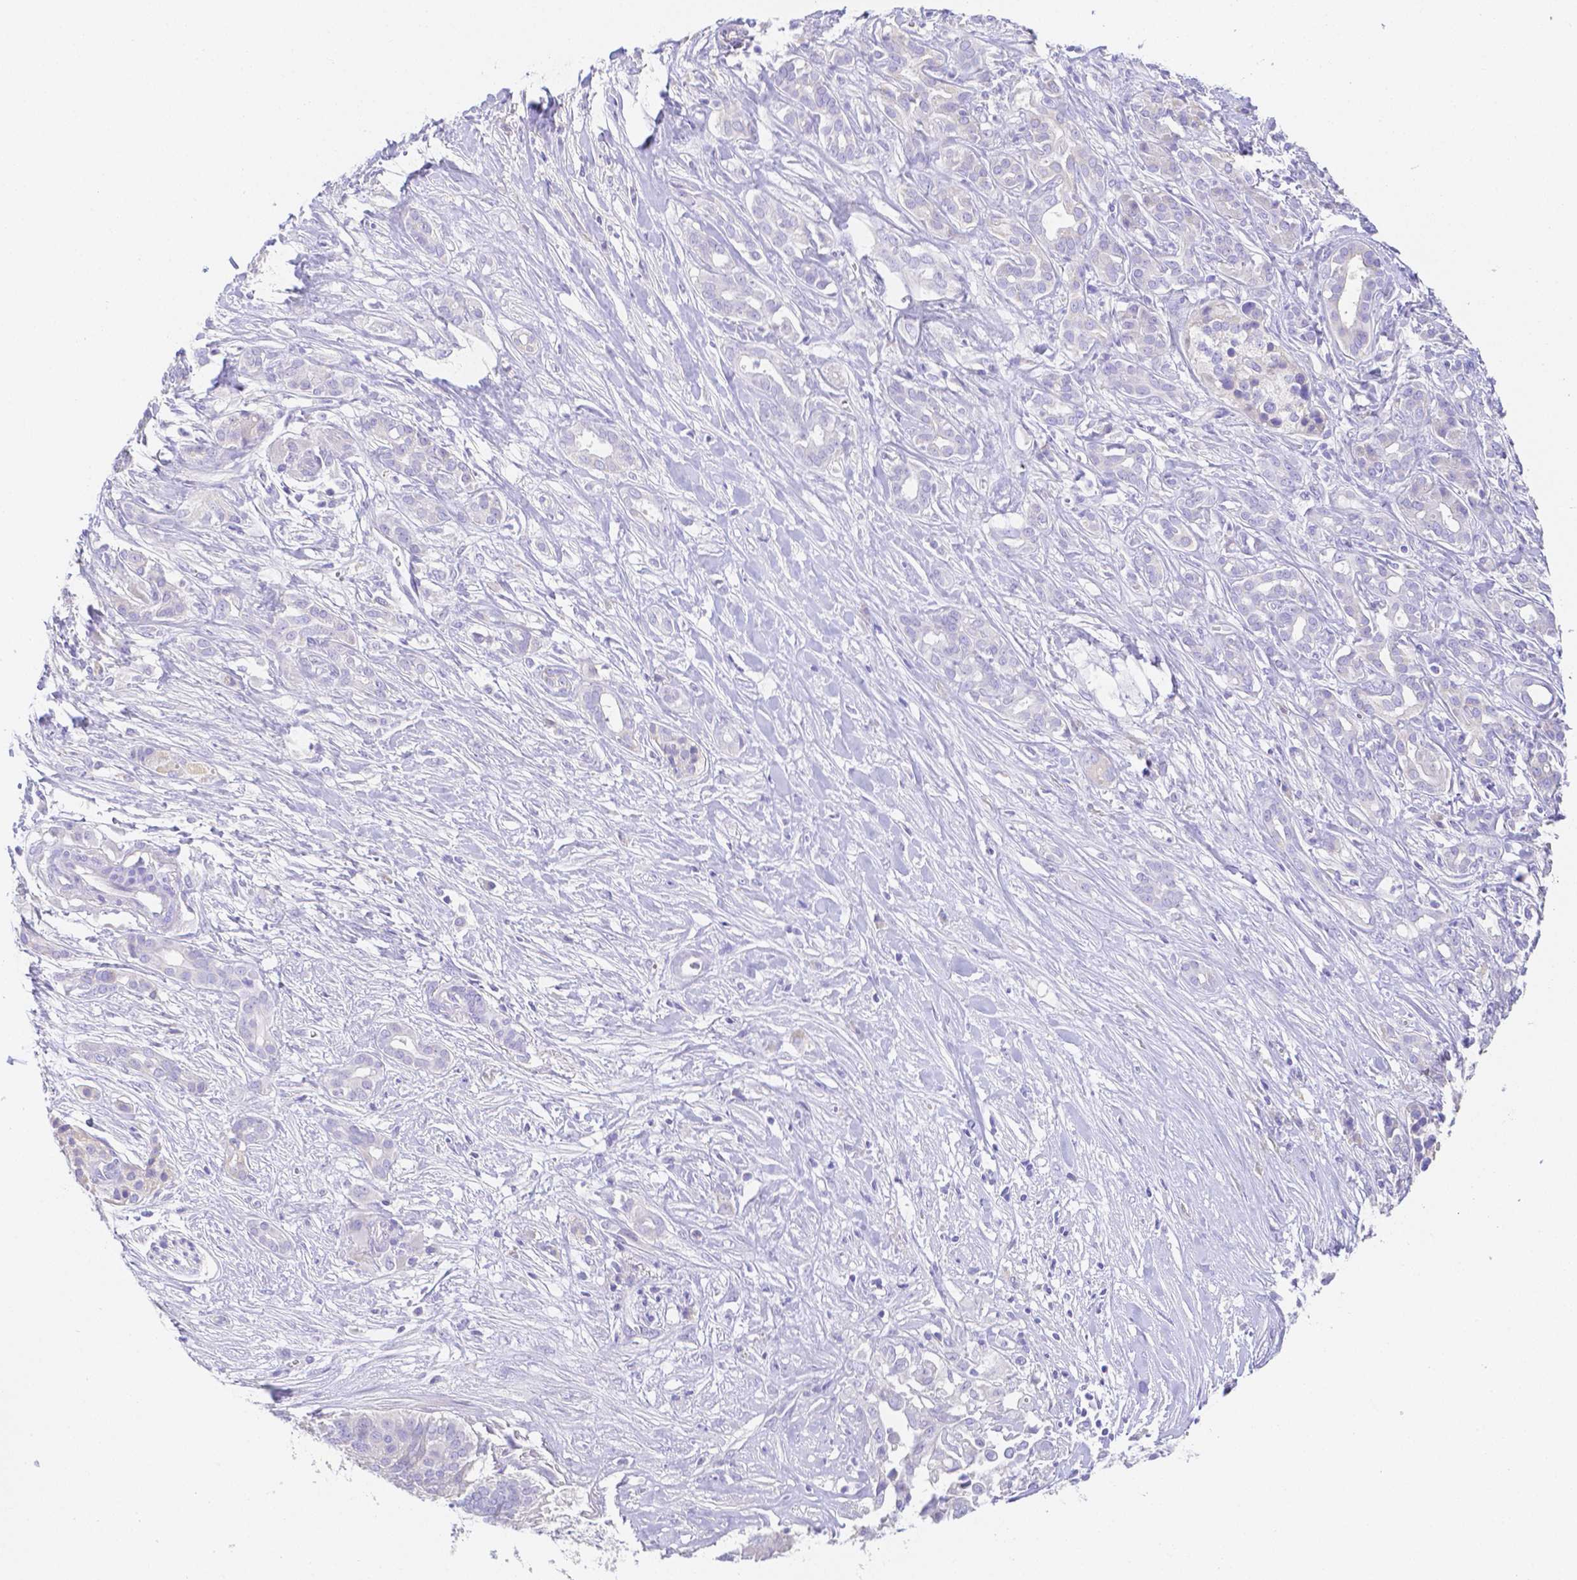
{"staining": {"intensity": "negative", "quantity": "none", "location": "none"}, "tissue": "pancreatic cancer", "cell_type": "Tumor cells", "image_type": "cancer", "snomed": [{"axis": "morphology", "description": "Adenocarcinoma, NOS"}, {"axis": "topography", "description": "Pancreas"}], "caption": "An immunohistochemistry (IHC) micrograph of adenocarcinoma (pancreatic) is shown. There is no staining in tumor cells of adenocarcinoma (pancreatic). The staining was performed using DAB (3,3'-diaminobenzidine) to visualize the protein expression in brown, while the nuclei were stained in blue with hematoxylin (Magnification: 20x).", "gene": "ZG16B", "patient": {"sex": "male", "age": 61}}